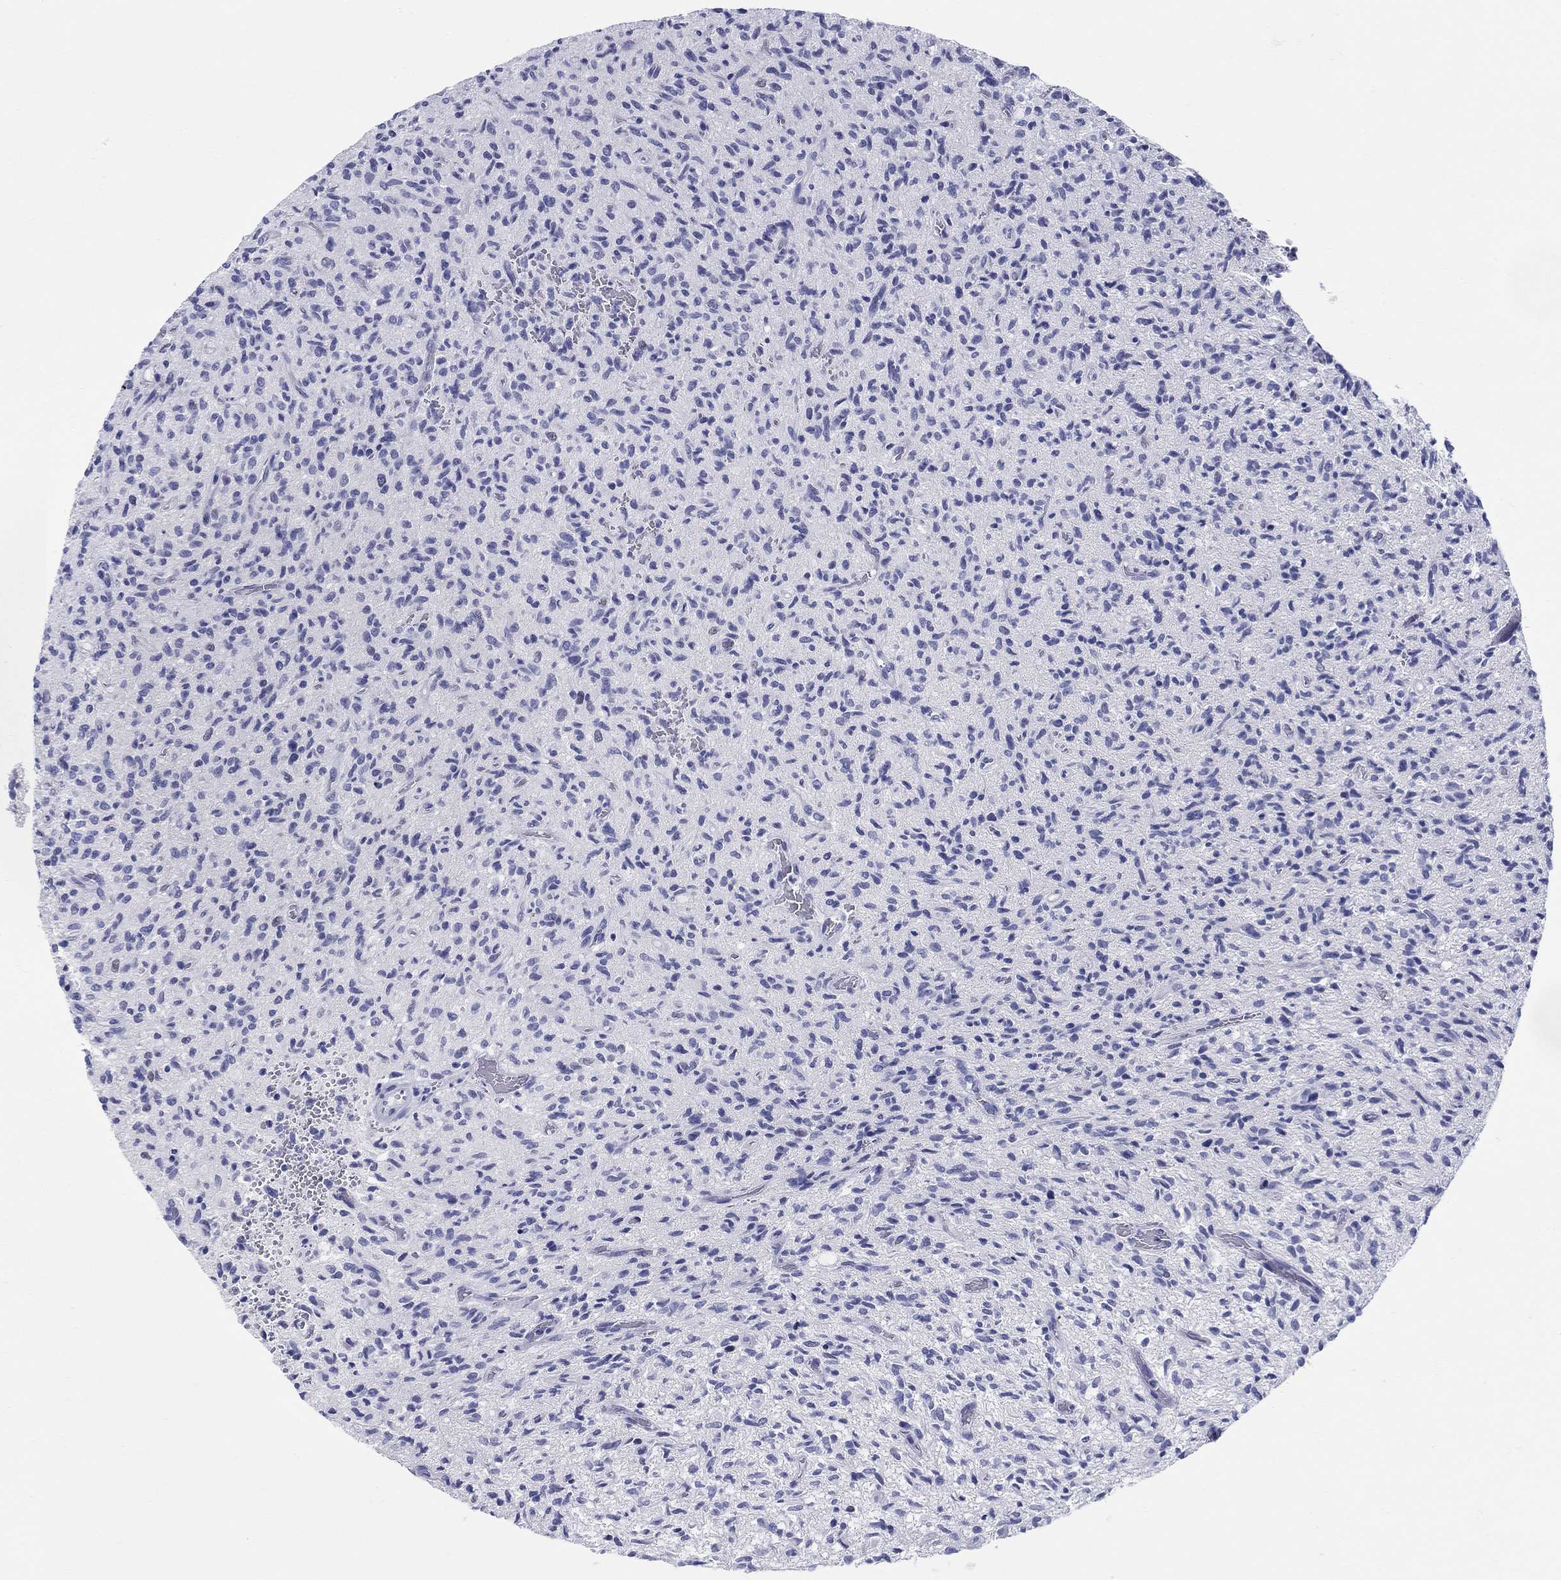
{"staining": {"intensity": "negative", "quantity": "none", "location": "none"}, "tissue": "glioma", "cell_type": "Tumor cells", "image_type": "cancer", "snomed": [{"axis": "morphology", "description": "Glioma, malignant, High grade"}, {"axis": "topography", "description": "Brain"}], "caption": "Tumor cells are negative for protein expression in human malignant glioma (high-grade).", "gene": "LAMP5", "patient": {"sex": "male", "age": 64}}